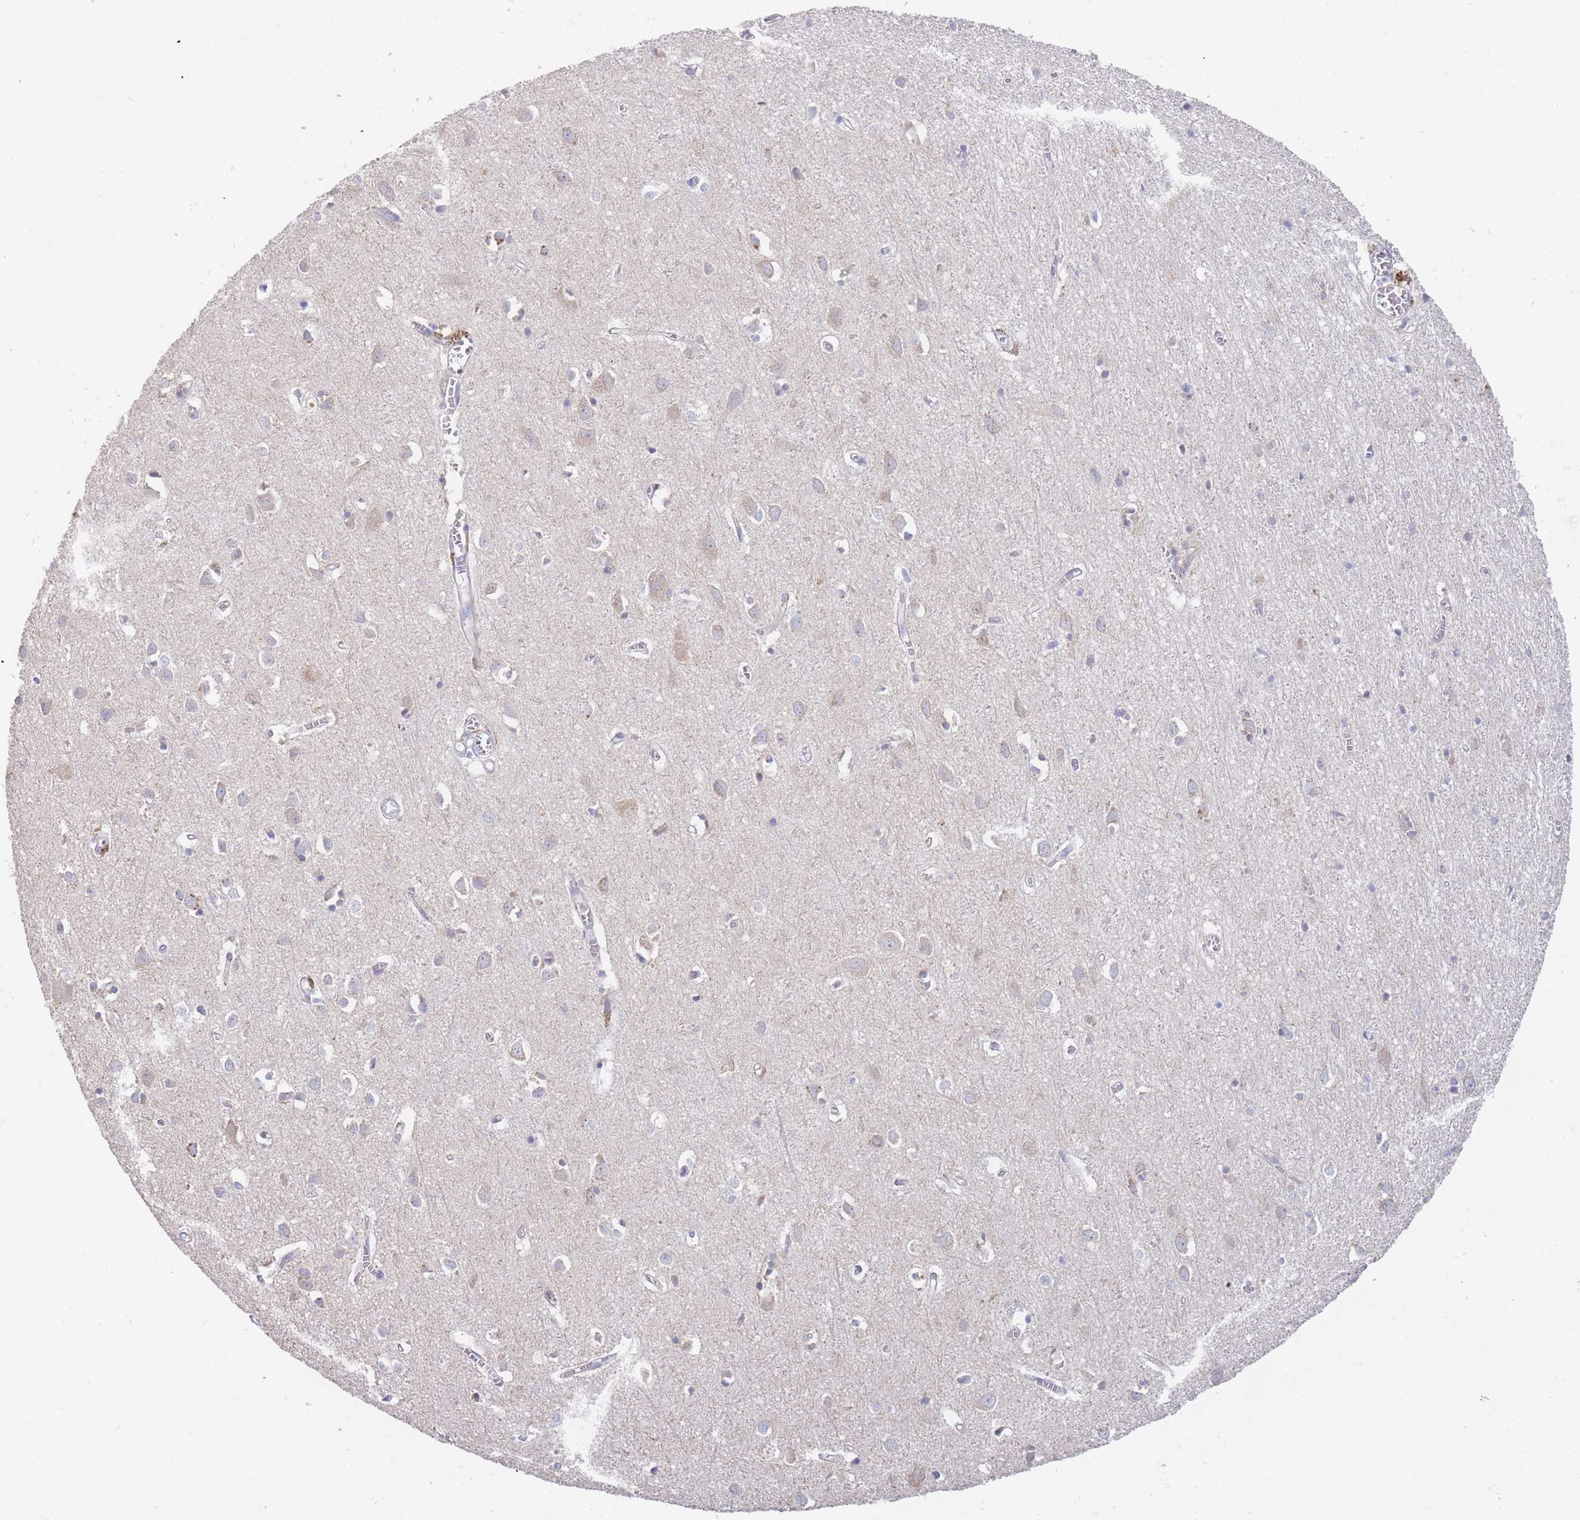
{"staining": {"intensity": "negative", "quantity": "none", "location": "none"}, "tissue": "cerebral cortex", "cell_type": "Endothelial cells", "image_type": "normal", "snomed": [{"axis": "morphology", "description": "Normal tissue, NOS"}, {"axis": "topography", "description": "Cerebral cortex"}], "caption": "This photomicrograph is of unremarkable cerebral cortex stained with immunohistochemistry to label a protein in brown with the nuclei are counter-stained blue. There is no positivity in endothelial cells. The staining is performed using DAB brown chromogen with nuclei counter-stained in using hematoxylin.", "gene": "BORCS5", "patient": {"sex": "female", "age": 64}}